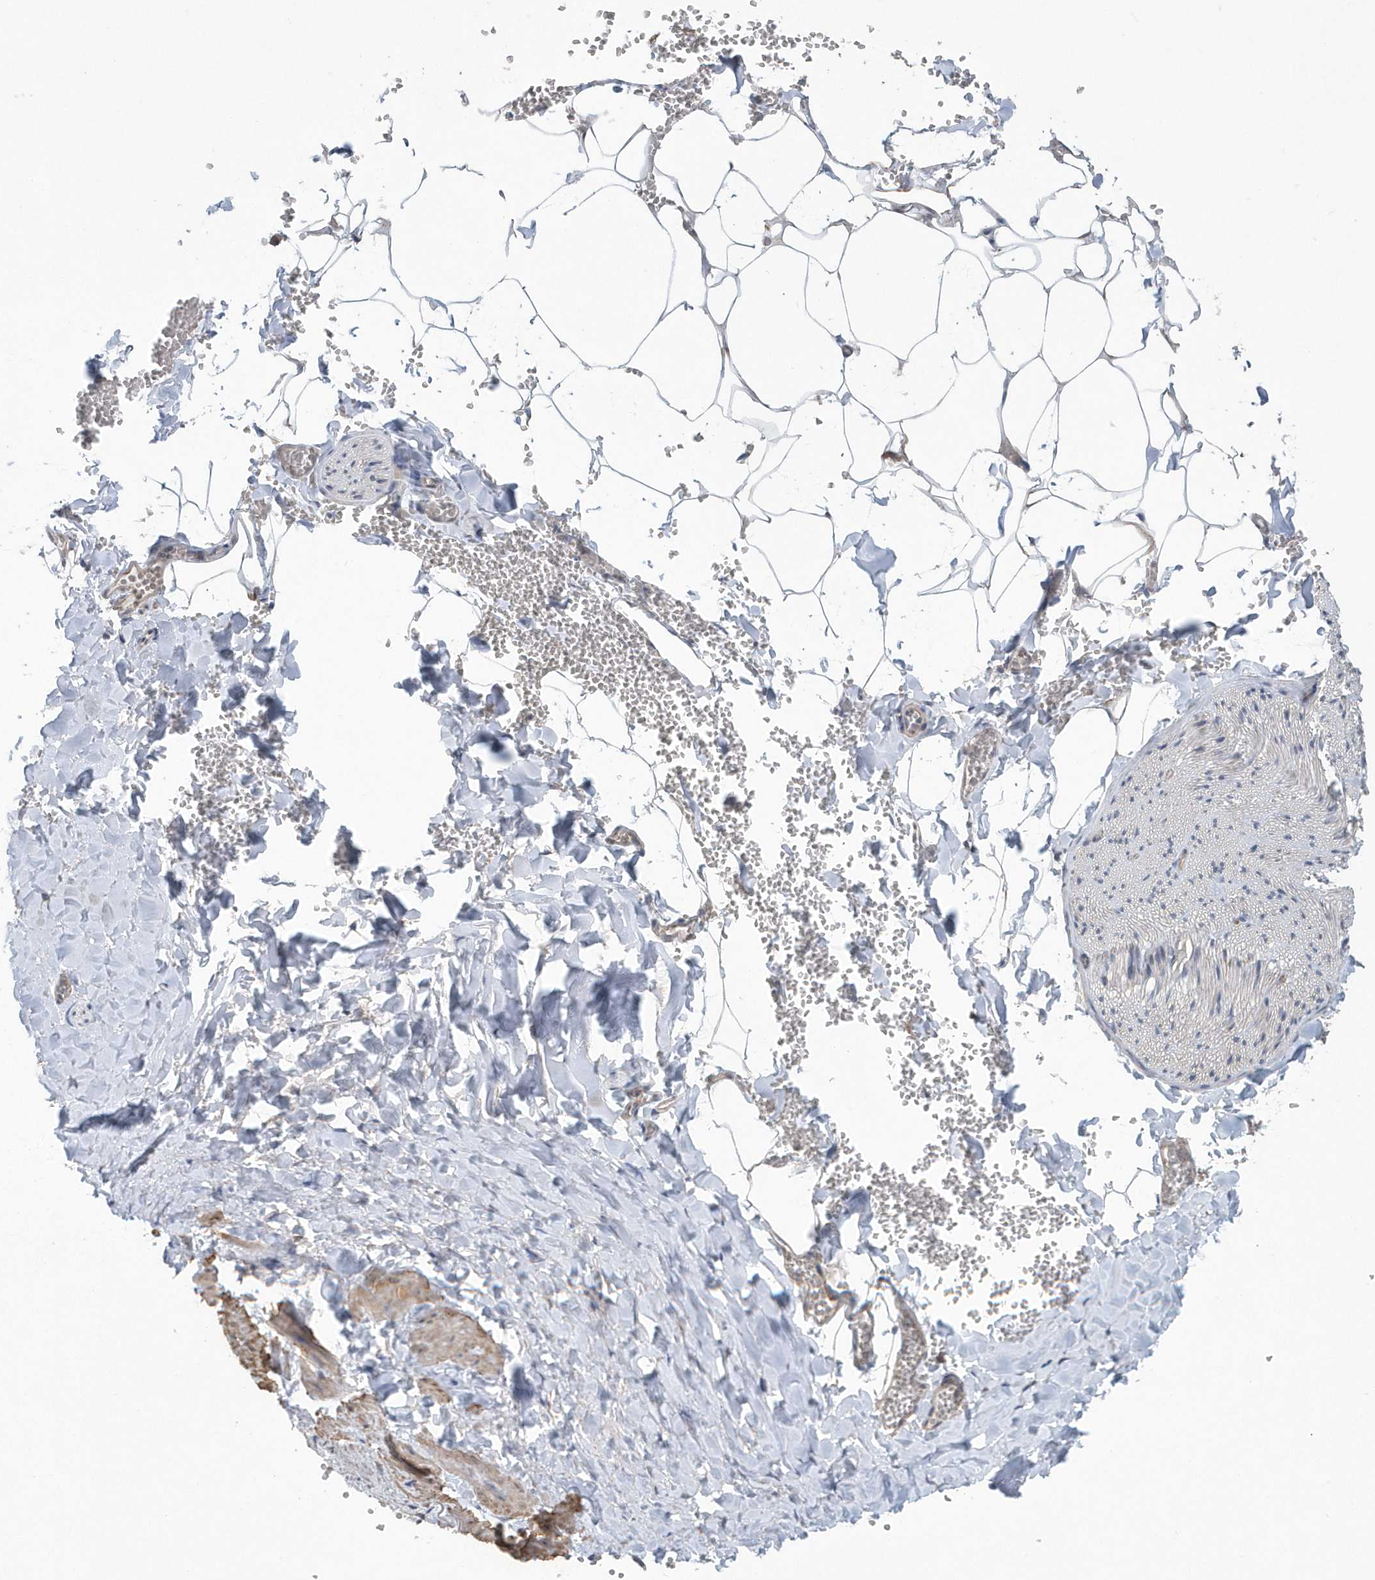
{"staining": {"intensity": "negative", "quantity": "none", "location": "none"}, "tissue": "adipose tissue", "cell_type": "Adipocytes", "image_type": "normal", "snomed": [{"axis": "morphology", "description": "Normal tissue, NOS"}, {"axis": "topography", "description": "Gallbladder"}, {"axis": "topography", "description": "Peripheral nerve tissue"}], "caption": "This is an IHC micrograph of normal adipose tissue. There is no staining in adipocytes.", "gene": "SLX9", "patient": {"sex": "male", "age": 38}}